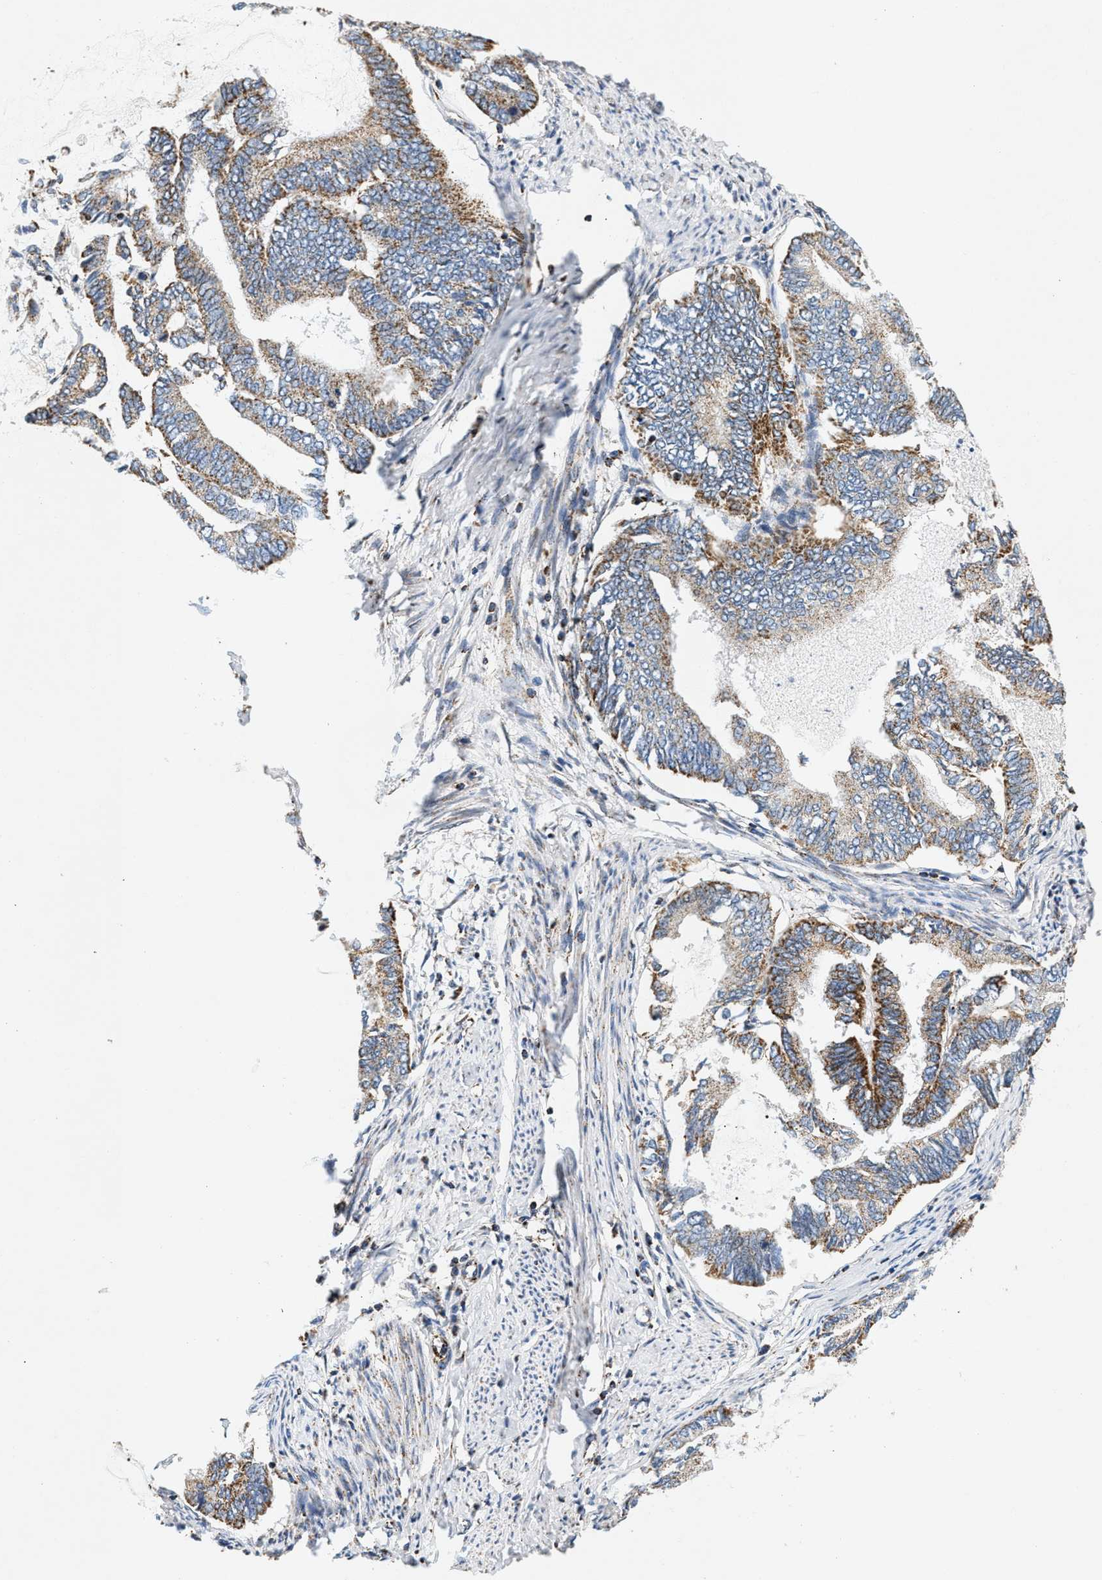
{"staining": {"intensity": "moderate", "quantity": ">75%", "location": "cytoplasmic/membranous"}, "tissue": "endometrial cancer", "cell_type": "Tumor cells", "image_type": "cancer", "snomed": [{"axis": "morphology", "description": "Adenocarcinoma, NOS"}, {"axis": "topography", "description": "Endometrium"}], "caption": "The micrograph reveals staining of endometrial cancer (adenocarcinoma), revealing moderate cytoplasmic/membranous protein staining (brown color) within tumor cells. Using DAB (brown) and hematoxylin (blue) stains, captured at high magnification using brightfield microscopy.", "gene": "PDE1A", "patient": {"sex": "female", "age": 86}}